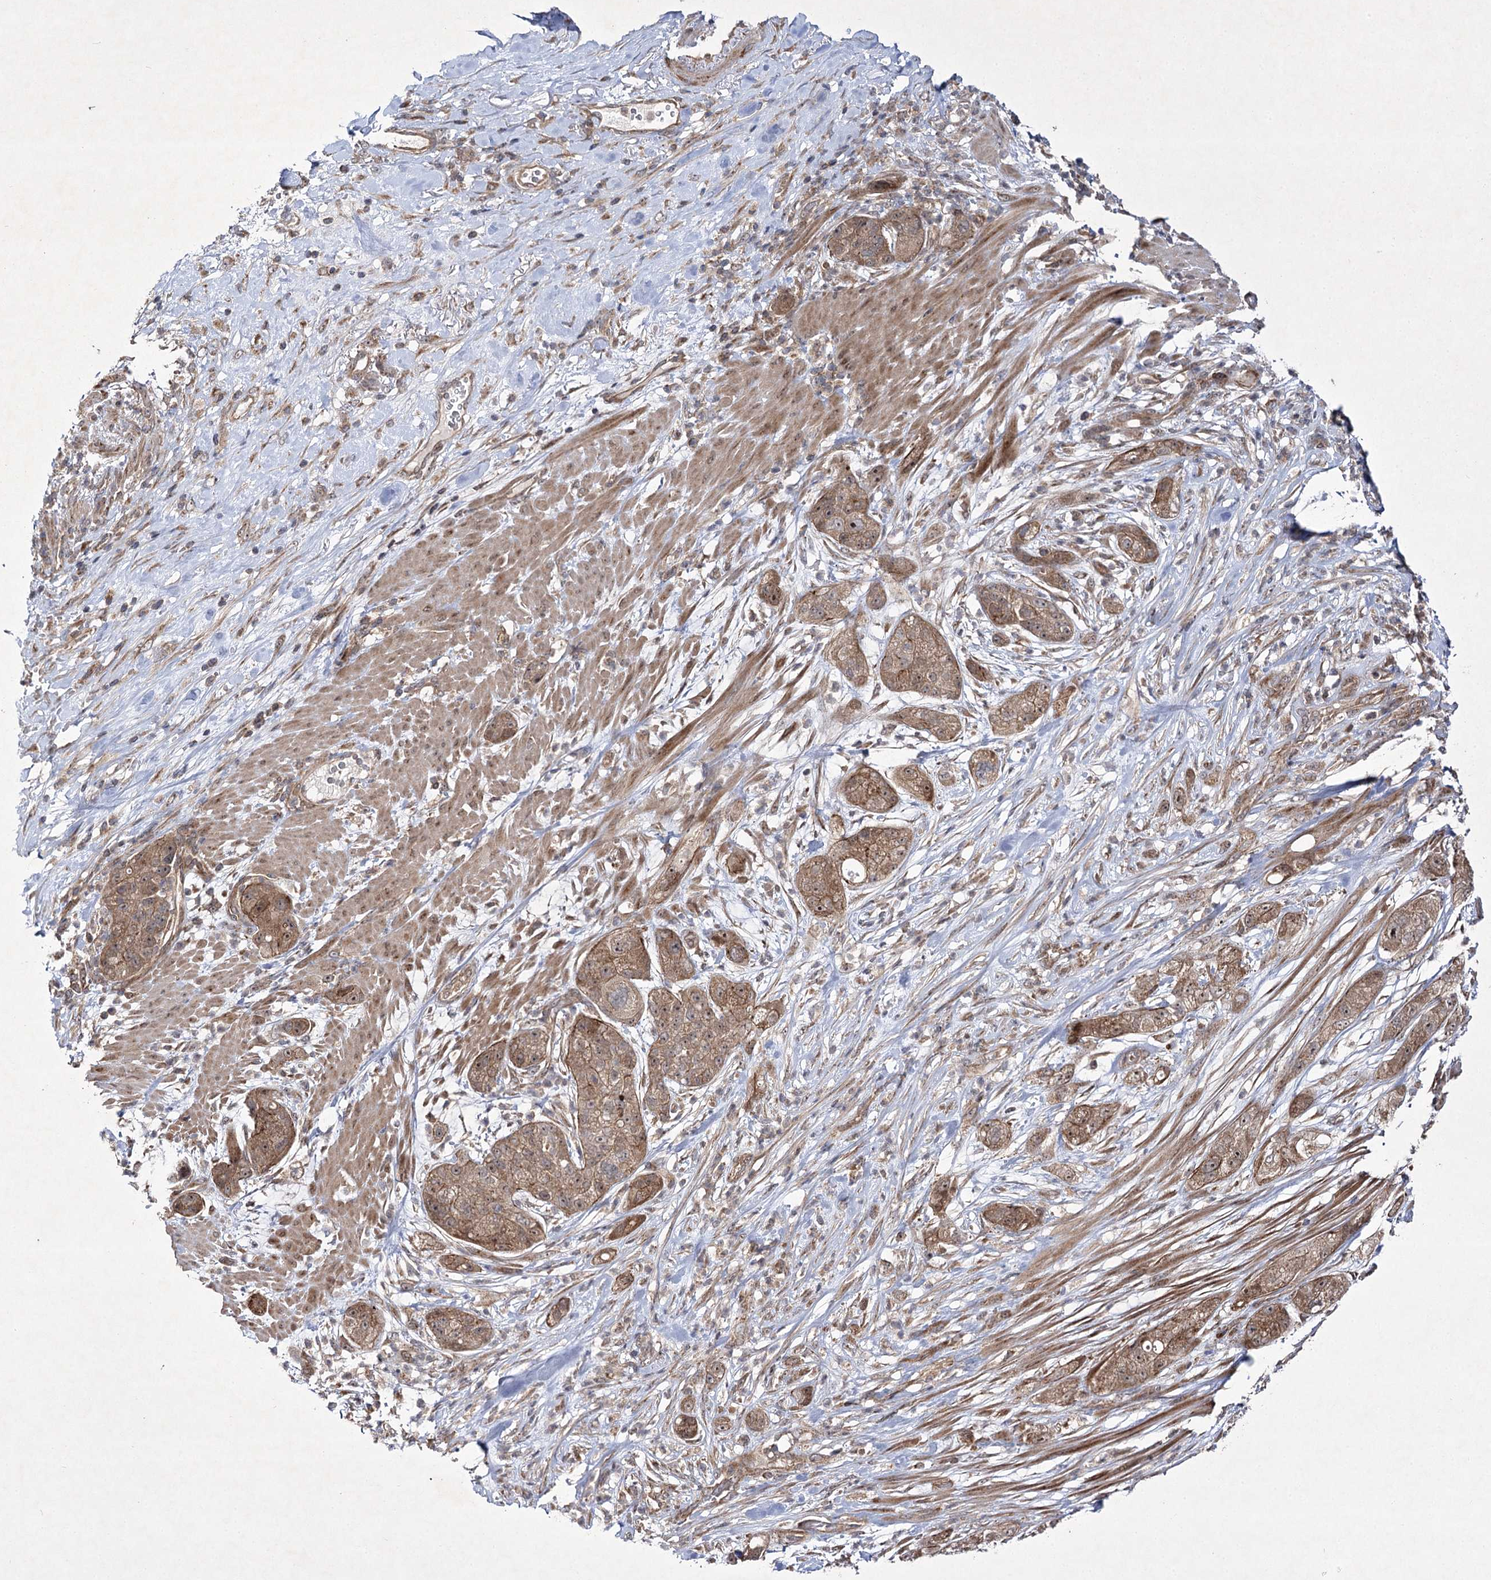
{"staining": {"intensity": "moderate", "quantity": ">75%", "location": "cytoplasmic/membranous,nuclear"}, "tissue": "pancreatic cancer", "cell_type": "Tumor cells", "image_type": "cancer", "snomed": [{"axis": "morphology", "description": "Adenocarcinoma, NOS"}, {"axis": "topography", "description": "Pancreas"}], "caption": "This micrograph reveals IHC staining of adenocarcinoma (pancreatic), with medium moderate cytoplasmic/membranous and nuclear staining in about >75% of tumor cells.", "gene": "SCRN3", "patient": {"sex": "female", "age": 78}}